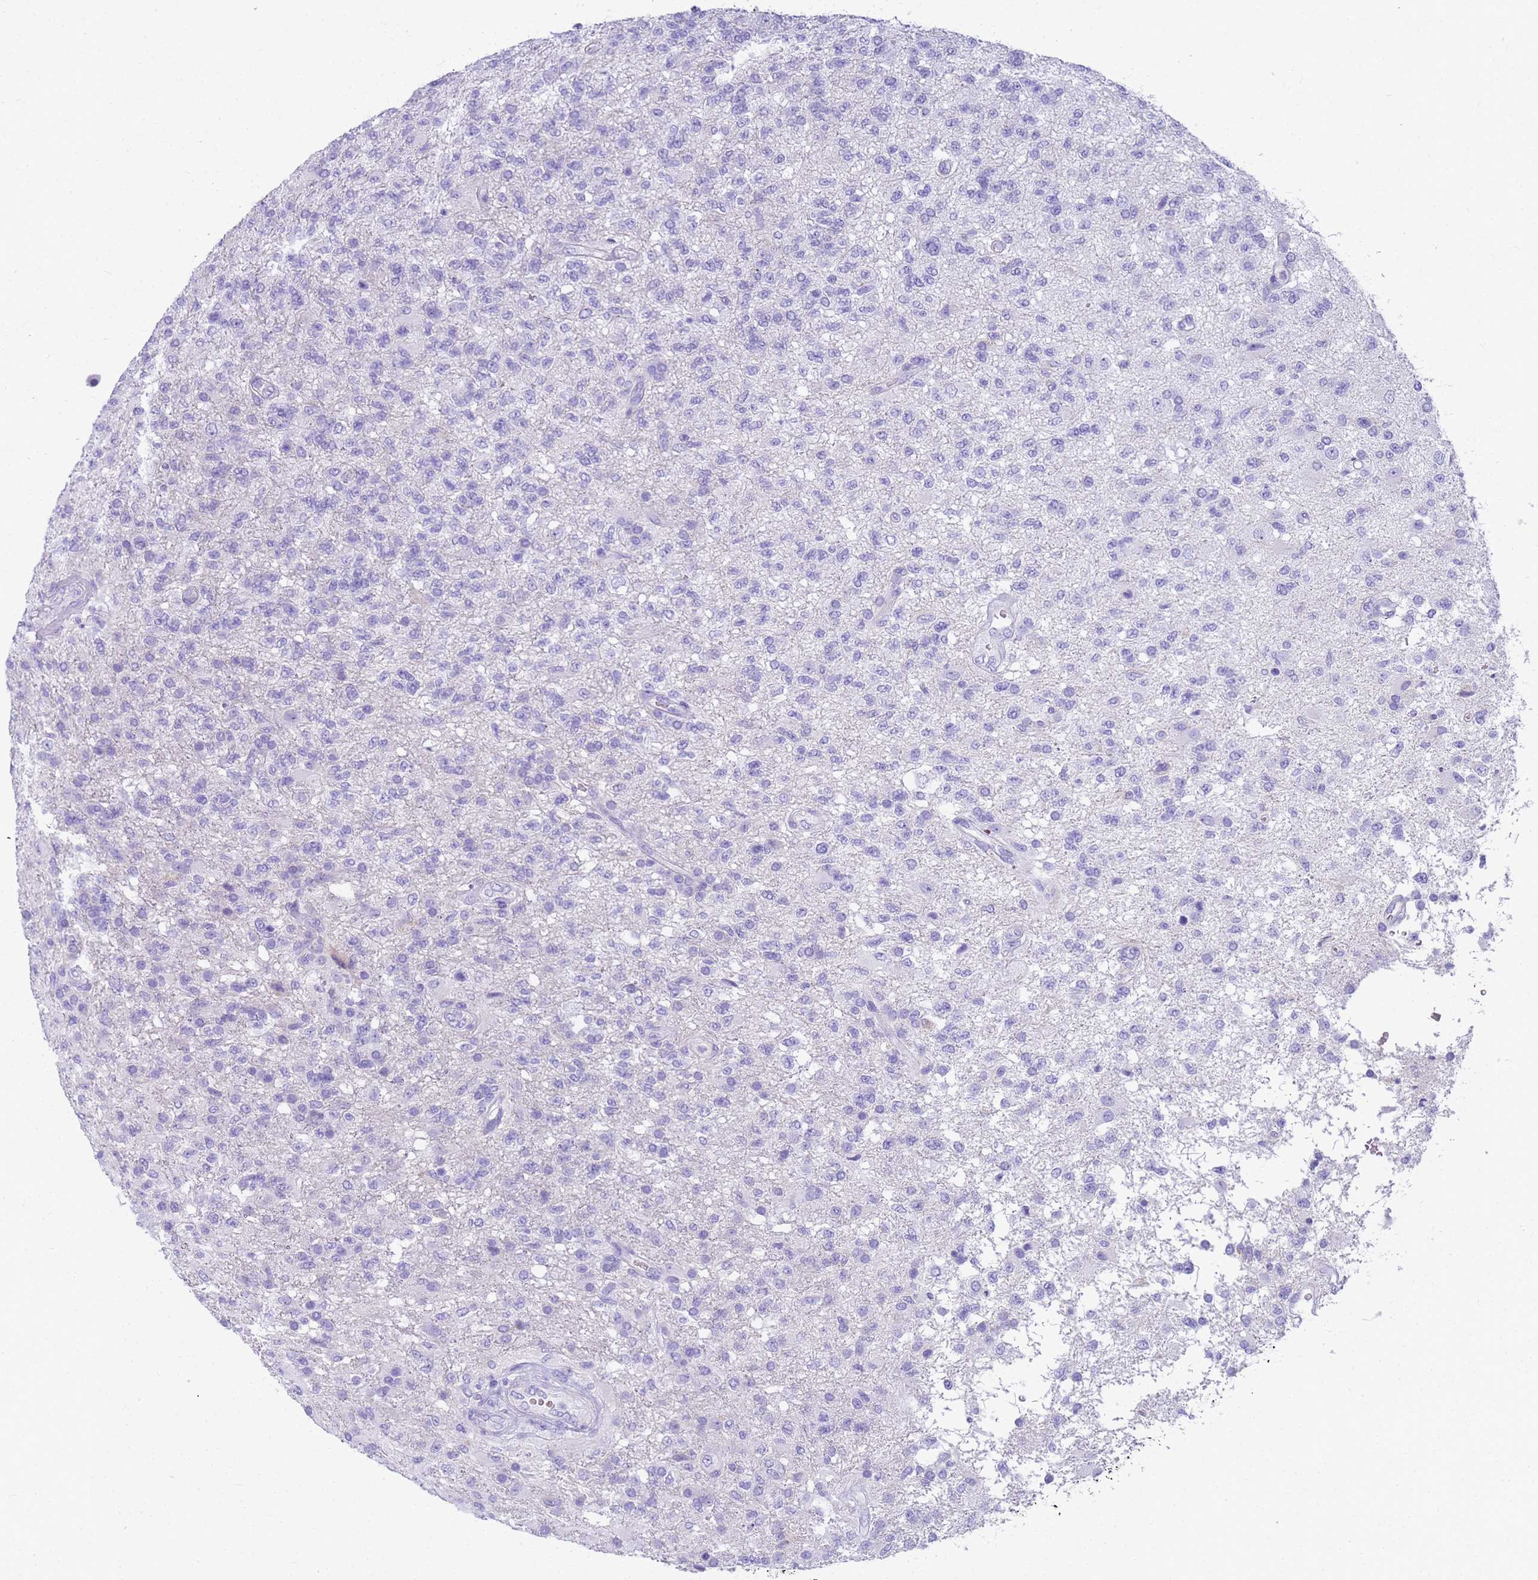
{"staining": {"intensity": "negative", "quantity": "none", "location": "none"}, "tissue": "glioma", "cell_type": "Tumor cells", "image_type": "cancer", "snomed": [{"axis": "morphology", "description": "Glioma, malignant, High grade"}, {"axis": "topography", "description": "Brain"}], "caption": "Malignant glioma (high-grade) was stained to show a protein in brown. There is no significant staining in tumor cells. (DAB immunohistochemistry (IHC), high magnification).", "gene": "RNASE2", "patient": {"sex": "male", "age": 56}}